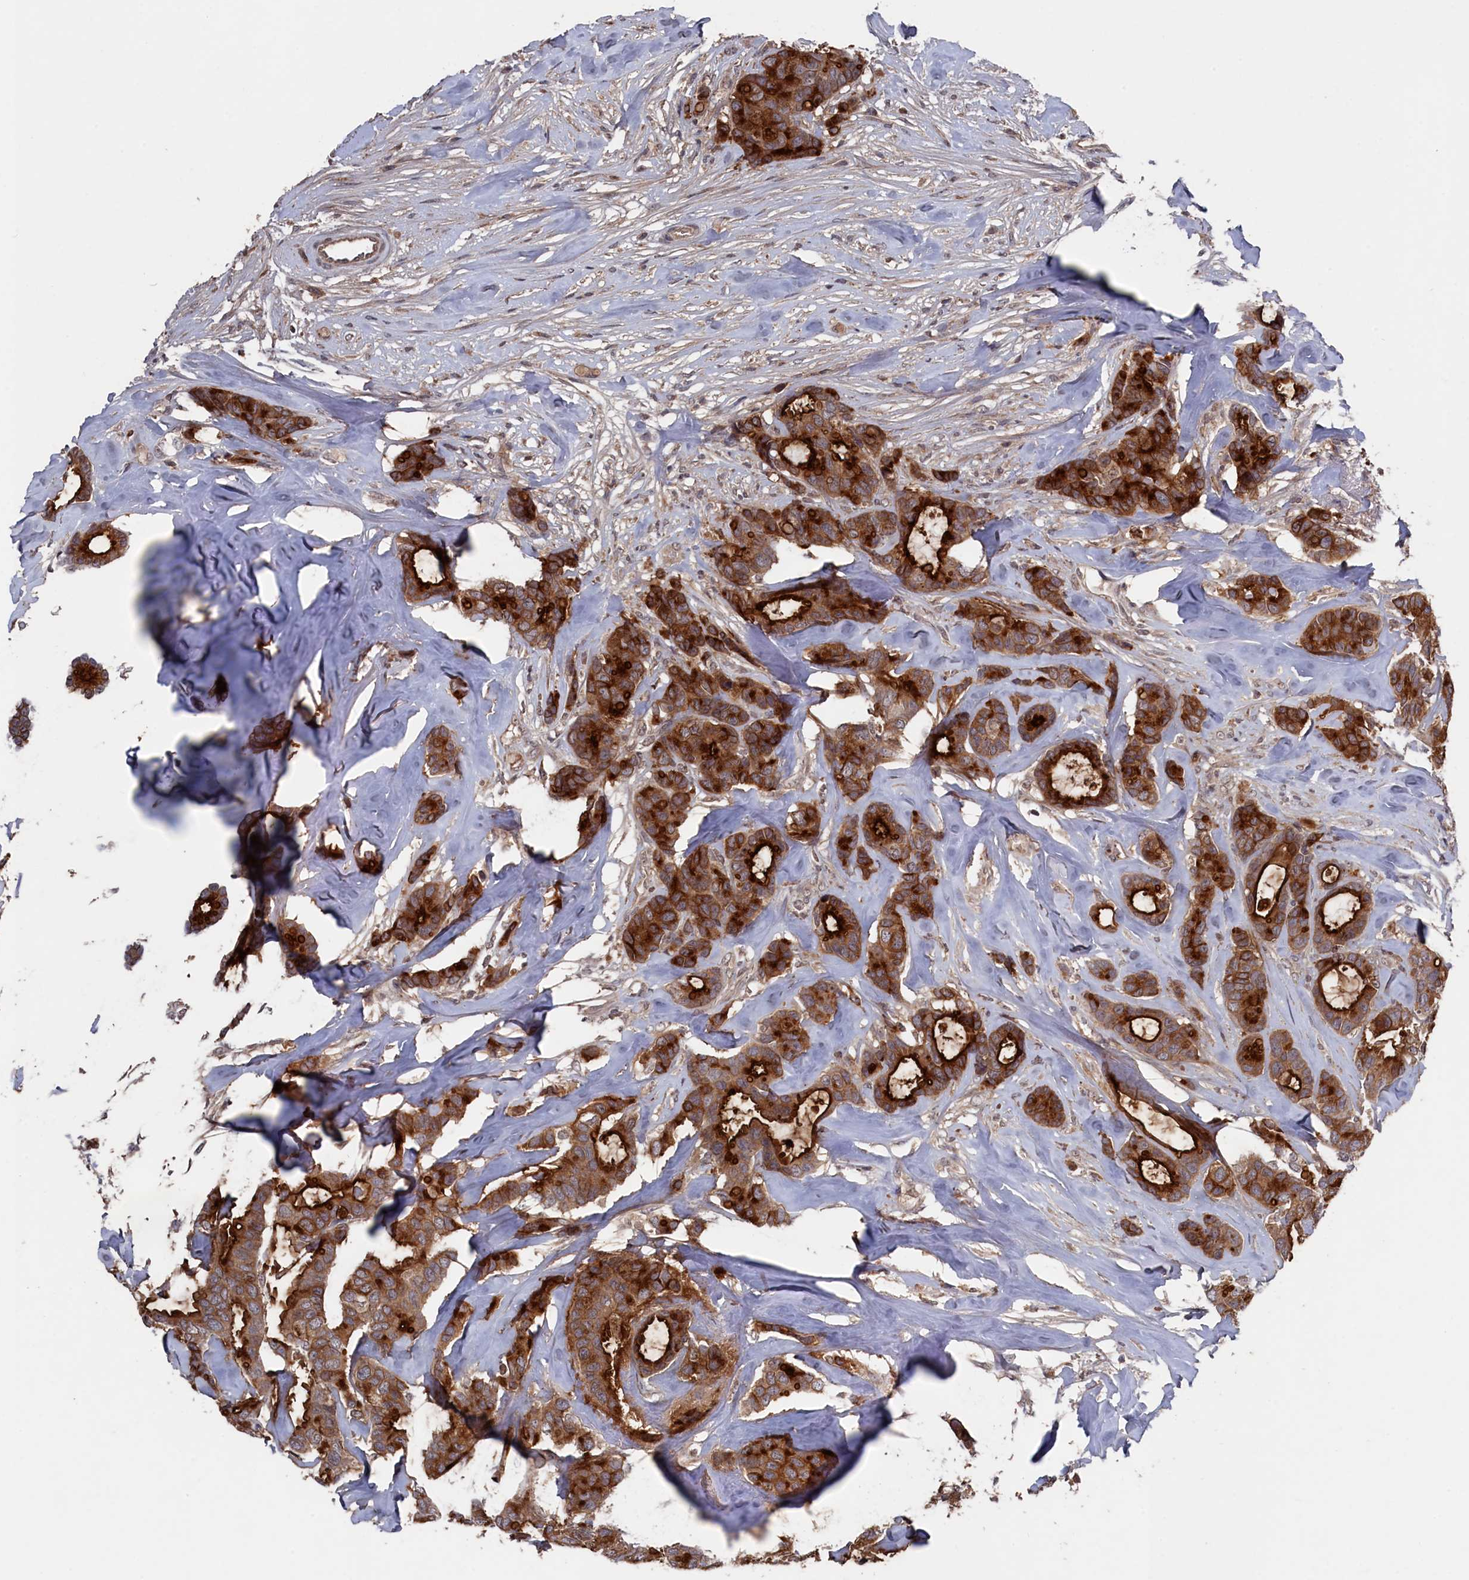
{"staining": {"intensity": "strong", "quantity": ">75%", "location": "cytoplasmic/membranous"}, "tissue": "breast cancer", "cell_type": "Tumor cells", "image_type": "cancer", "snomed": [{"axis": "morphology", "description": "Duct carcinoma"}, {"axis": "topography", "description": "Breast"}], "caption": "Immunohistochemical staining of invasive ductal carcinoma (breast) displays high levels of strong cytoplasmic/membranous positivity in about >75% of tumor cells.", "gene": "TMC5", "patient": {"sex": "female", "age": 87}}